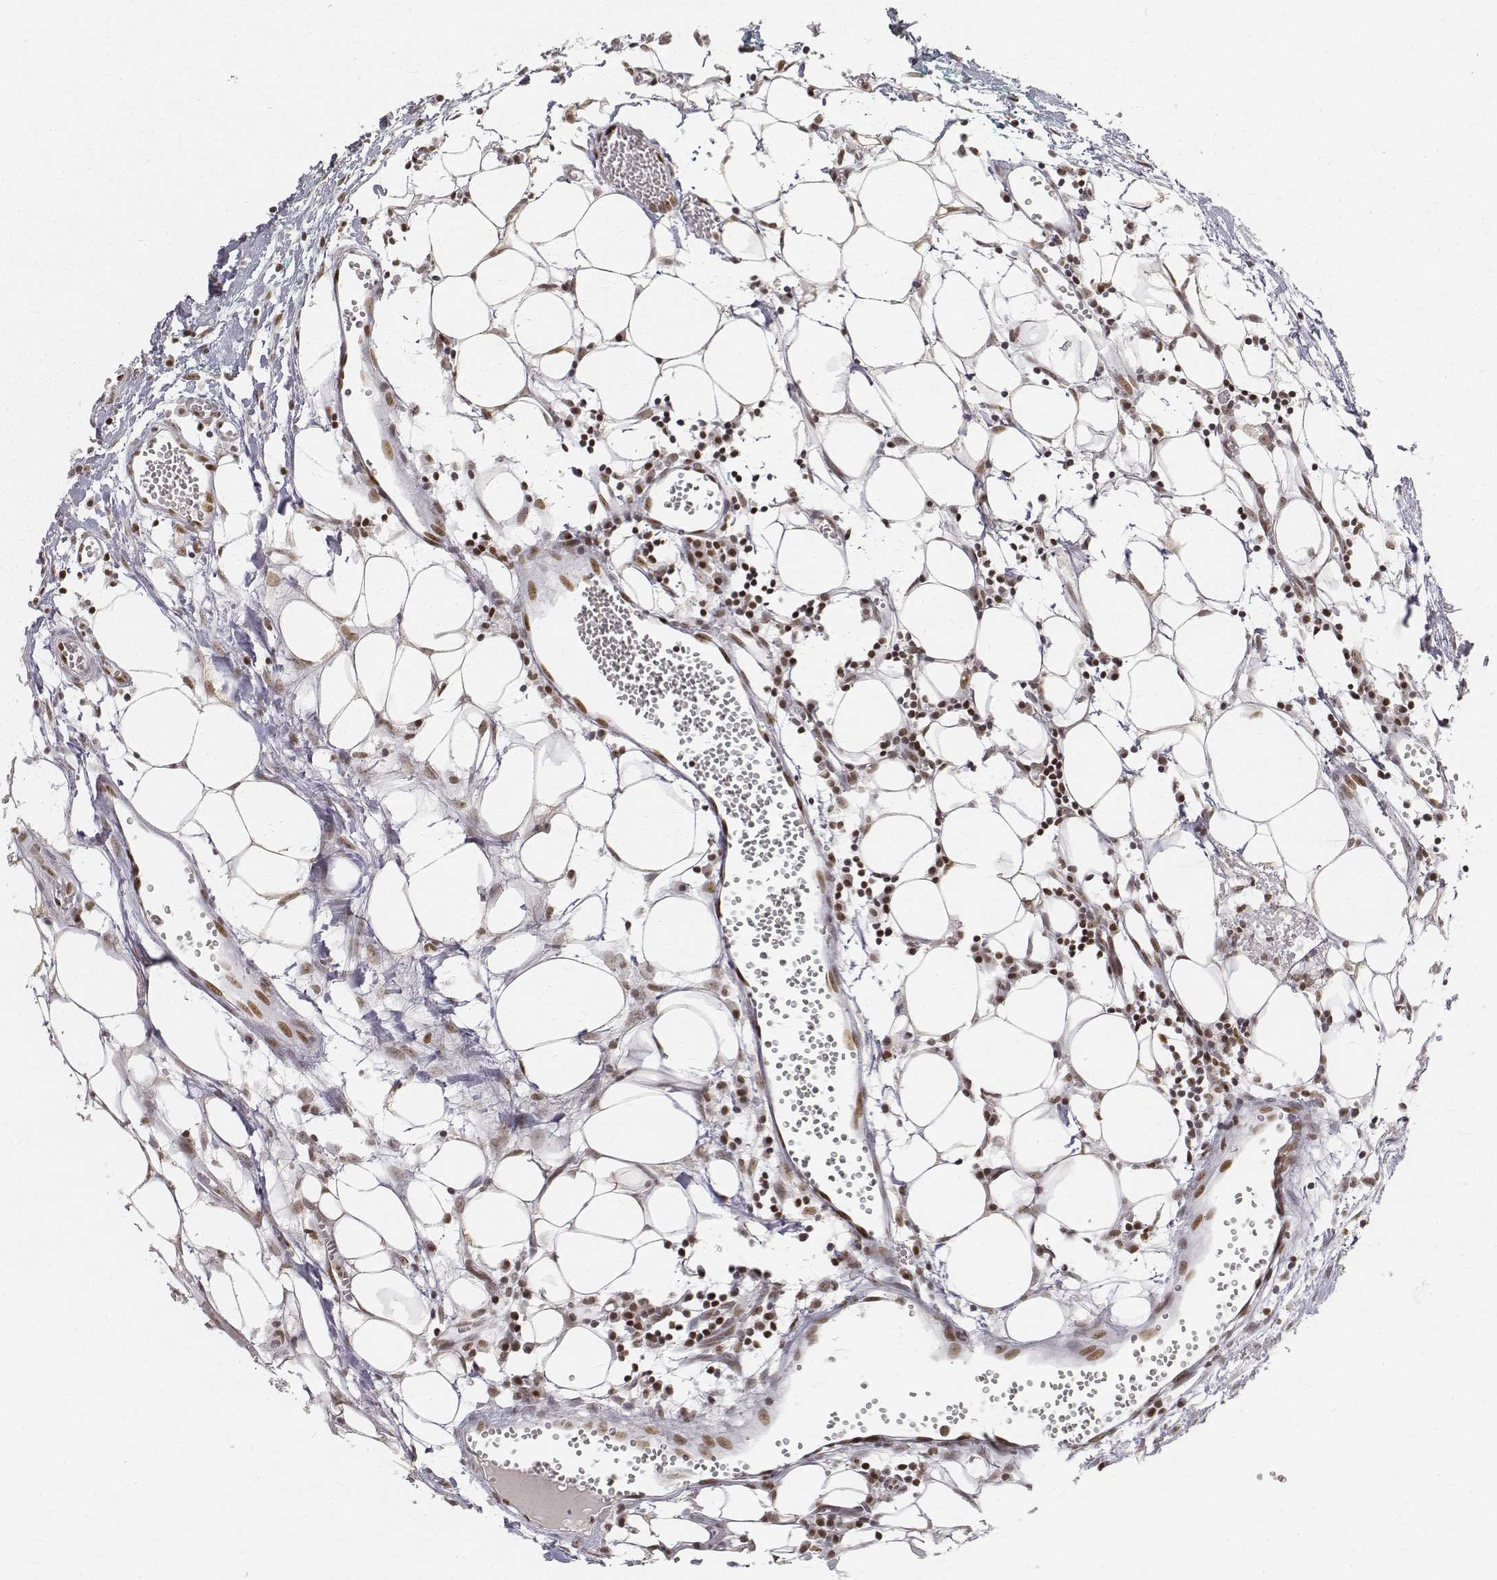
{"staining": {"intensity": "strong", "quantity": ">75%", "location": "nuclear"}, "tissue": "colorectal cancer", "cell_type": "Tumor cells", "image_type": "cancer", "snomed": [{"axis": "morphology", "description": "Adenocarcinoma, NOS"}, {"axis": "topography", "description": "Colon"}], "caption": "About >75% of tumor cells in colorectal cancer (adenocarcinoma) demonstrate strong nuclear protein positivity as visualized by brown immunohistochemical staining.", "gene": "PHF6", "patient": {"sex": "female", "age": 82}}